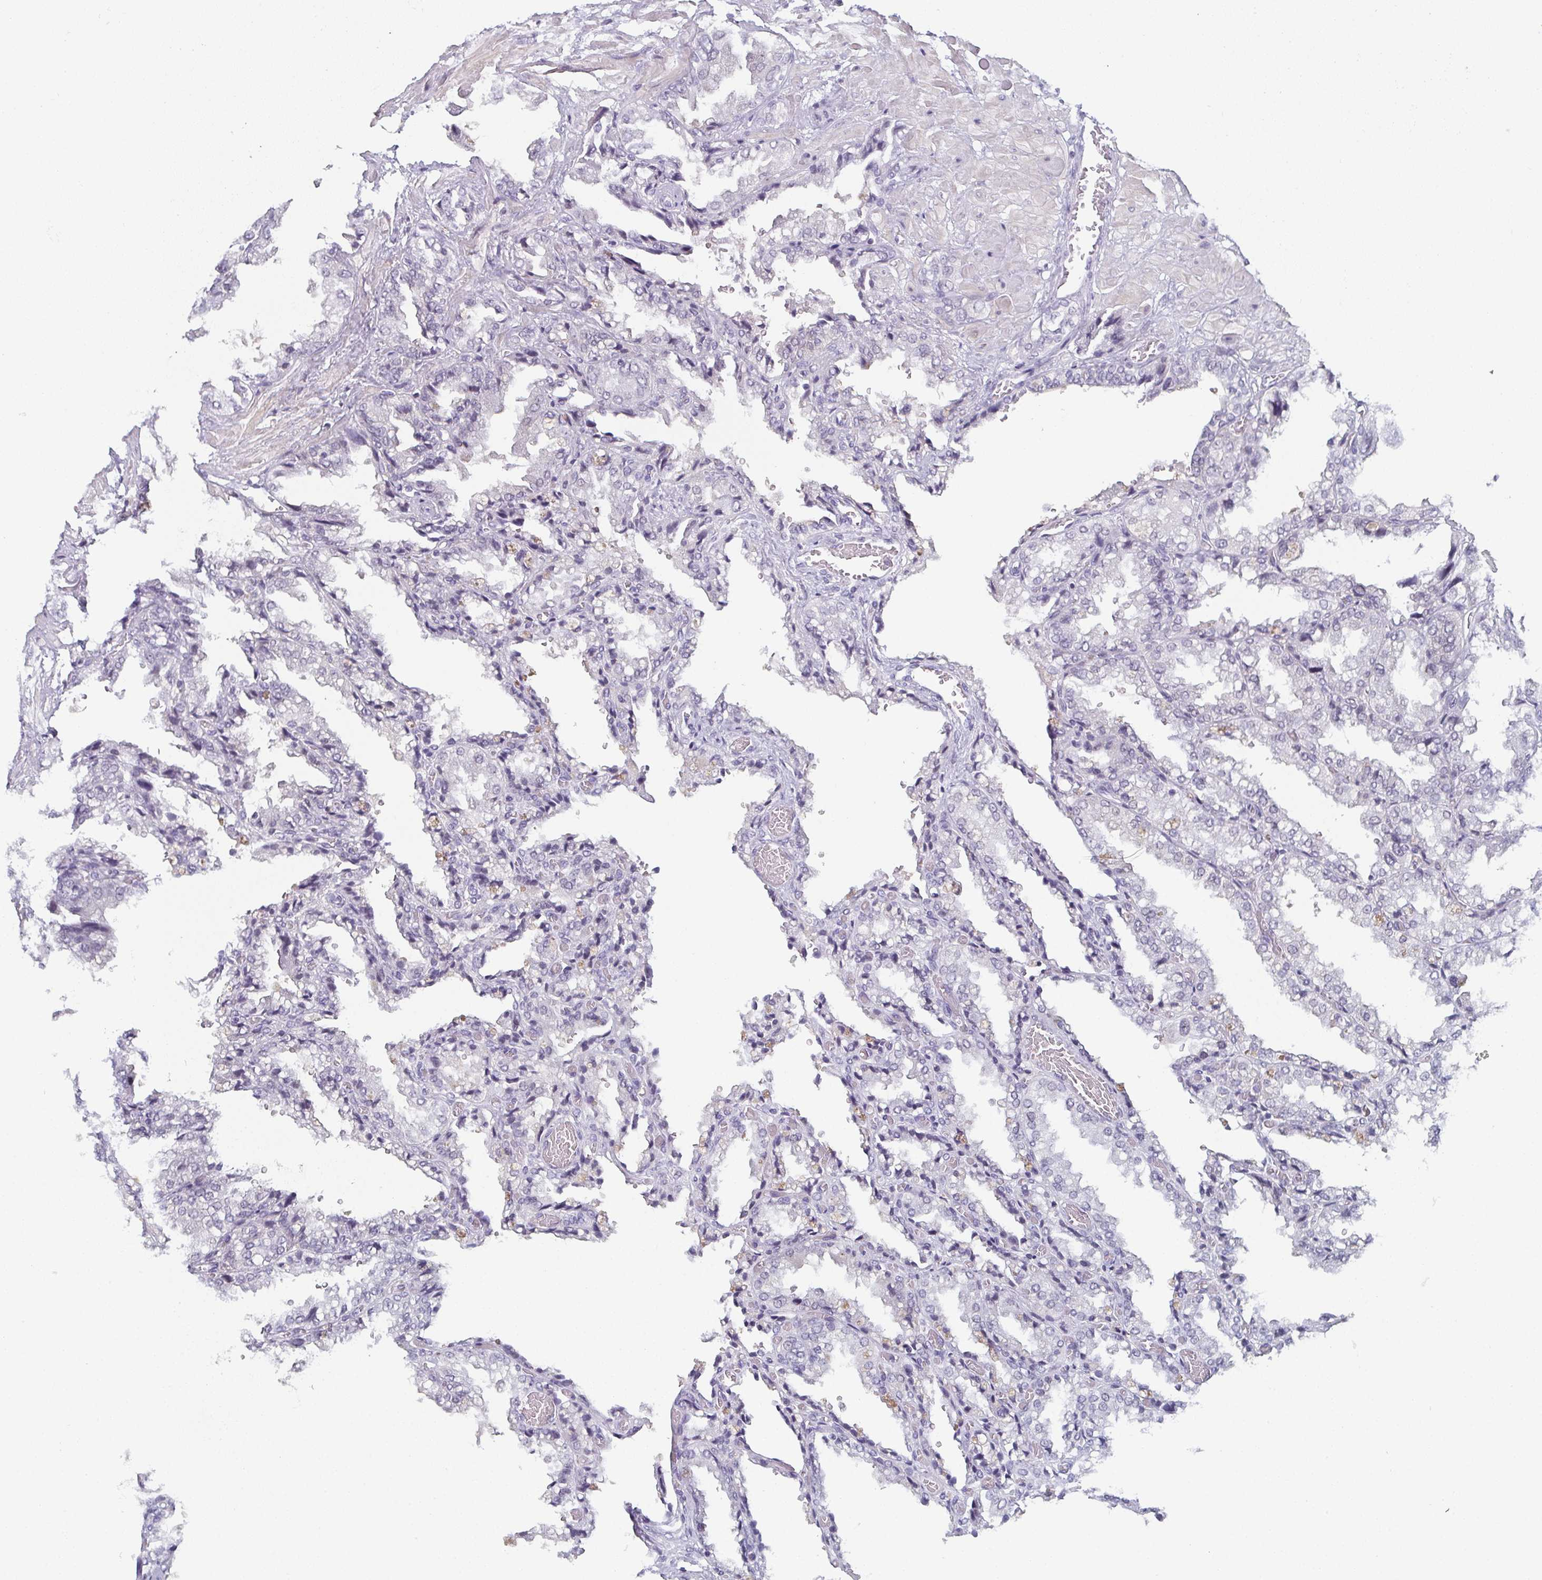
{"staining": {"intensity": "moderate", "quantity": "<25%", "location": "nuclear"}, "tissue": "seminal vesicle", "cell_type": "Glandular cells", "image_type": "normal", "snomed": [{"axis": "morphology", "description": "Normal tissue, NOS"}, {"axis": "topography", "description": "Seminal veicle"}], "caption": "About <25% of glandular cells in normal seminal vesicle display moderate nuclear protein staining as visualized by brown immunohistochemical staining.", "gene": "PYCR3", "patient": {"sex": "male", "age": 57}}